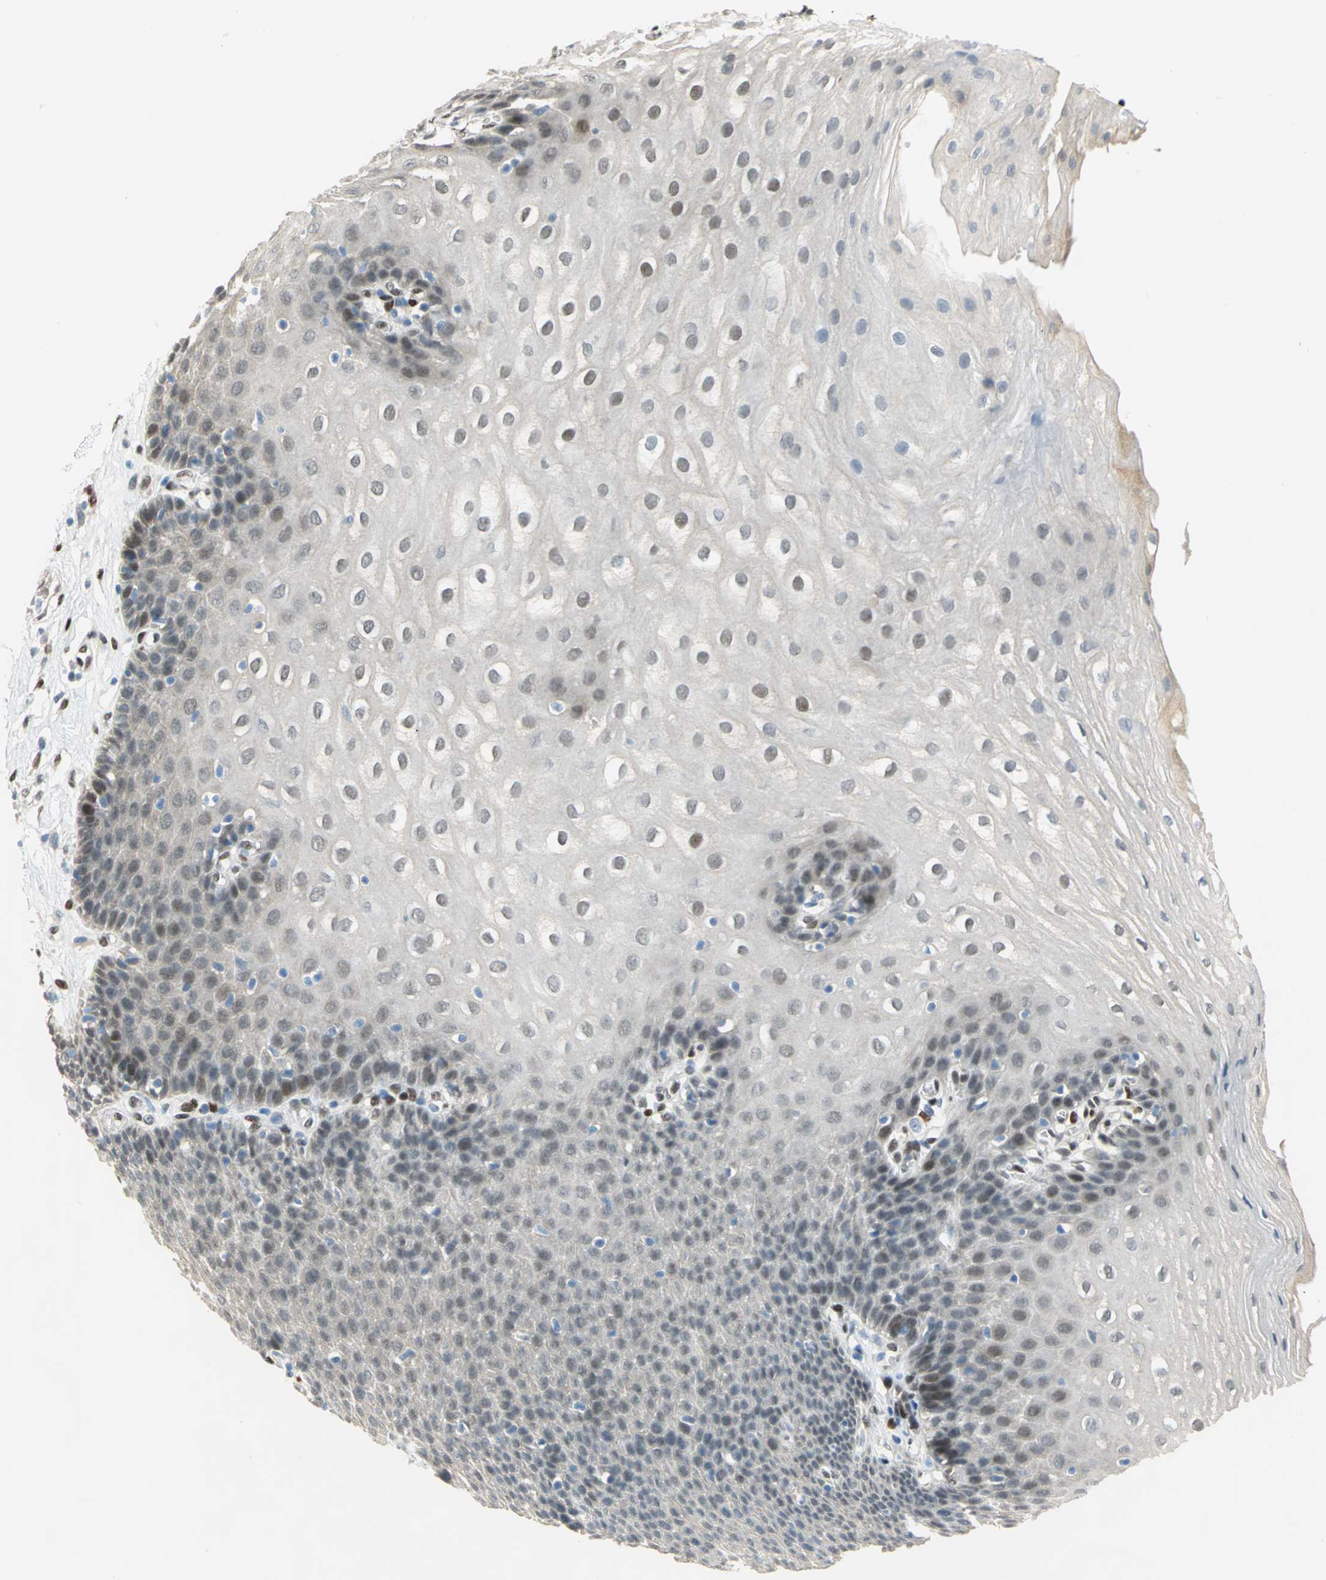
{"staining": {"intensity": "weak", "quantity": "25%-75%", "location": "cytoplasmic/membranous,nuclear"}, "tissue": "esophagus", "cell_type": "Squamous epithelial cells", "image_type": "normal", "snomed": [{"axis": "morphology", "description": "Normal tissue, NOS"}, {"axis": "topography", "description": "Esophagus"}], "caption": "Benign esophagus was stained to show a protein in brown. There is low levels of weak cytoplasmic/membranous,nuclear staining in about 25%-75% of squamous epithelial cells. The protein is stained brown, and the nuclei are stained in blue (DAB IHC with brightfield microscopy, high magnification).", "gene": "RBFOX2", "patient": {"sex": "male", "age": 48}}